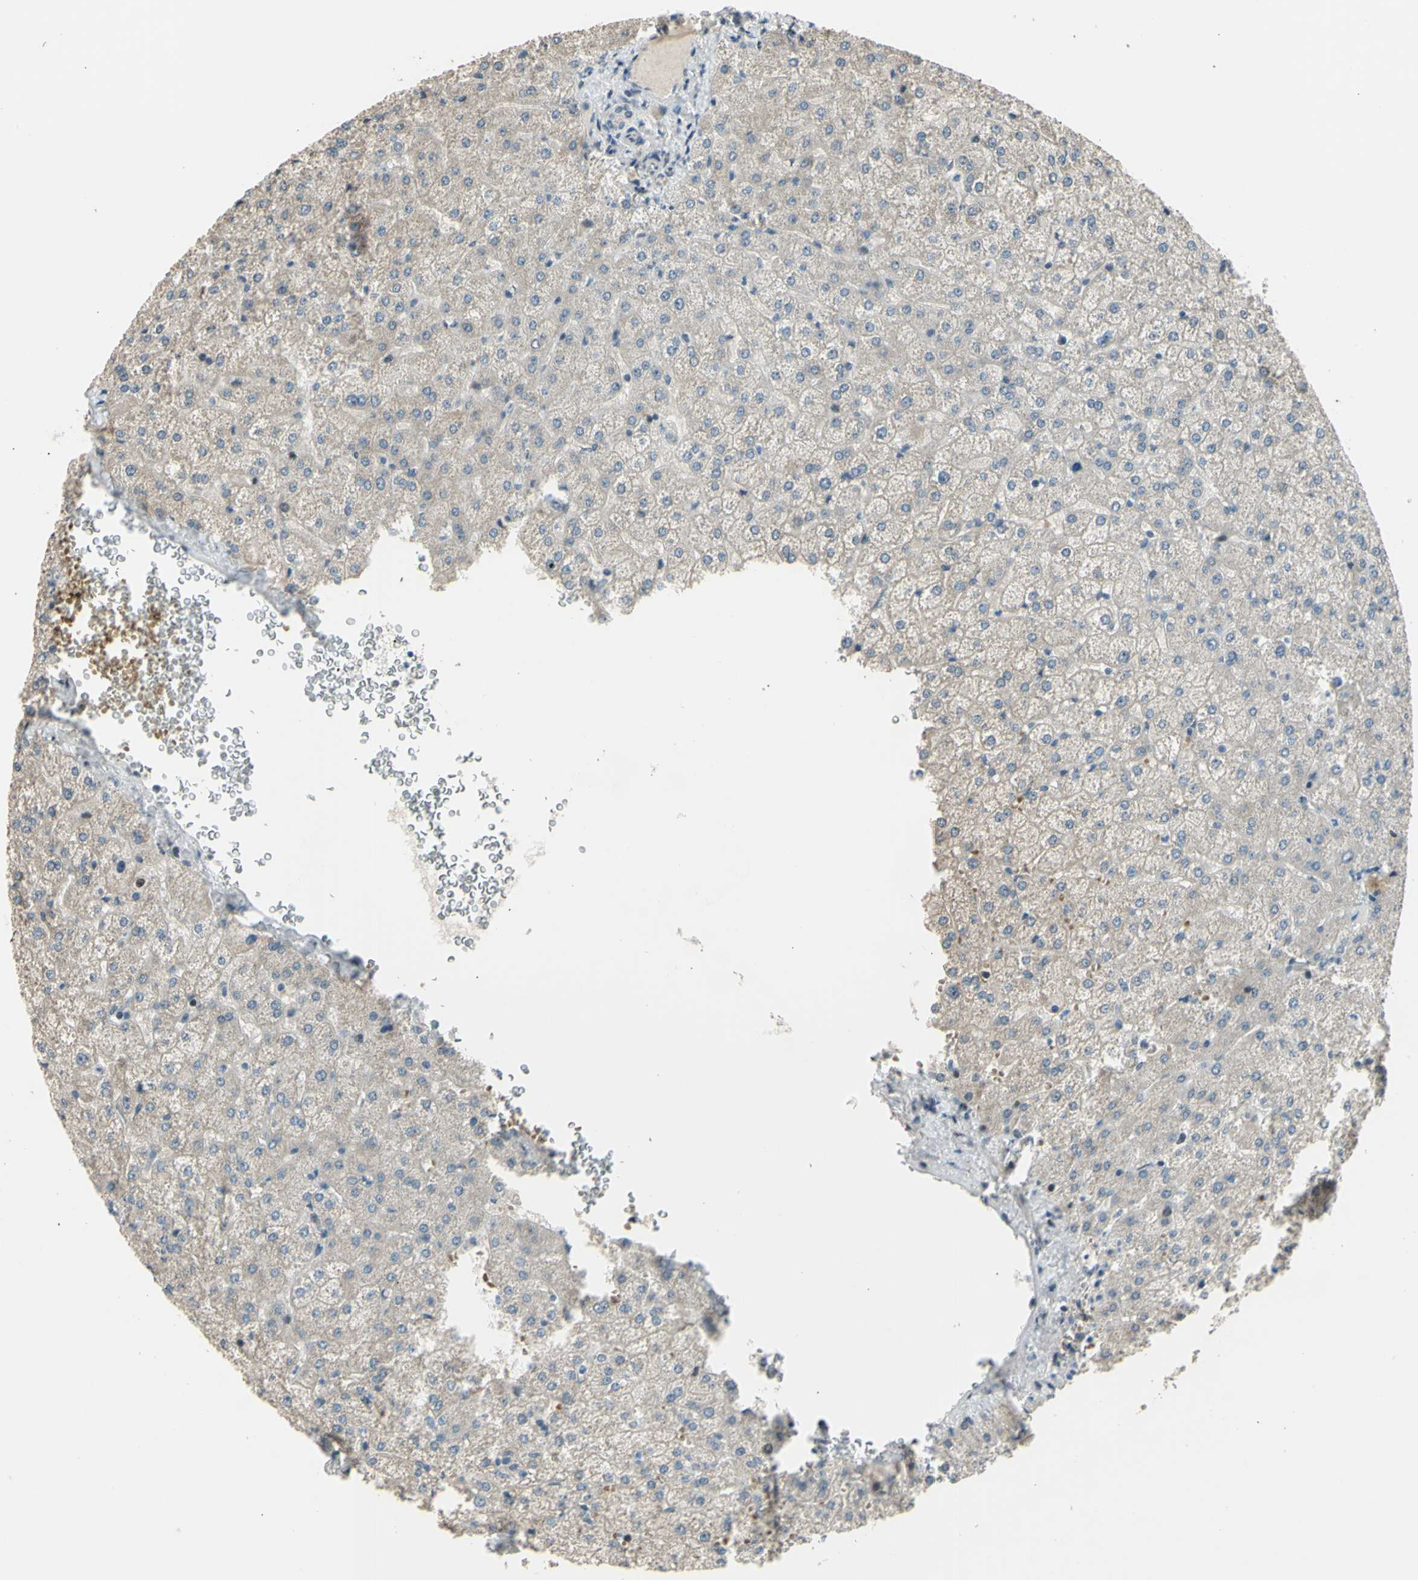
{"staining": {"intensity": "negative", "quantity": "none", "location": "none"}, "tissue": "liver", "cell_type": "Cholangiocytes", "image_type": "normal", "snomed": [{"axis": "morphology", "description": "Normal tissue, NOS"}, {"axis": "topography", "description": "Liver"}], "caption": "Immunohistochemistry micrograph of unremarkable human liver stained for a protein (brown), which displays no expression in cholangiocytes.", "gene": "ZNF184", "patient": {"sex": "female", "age": 32}}